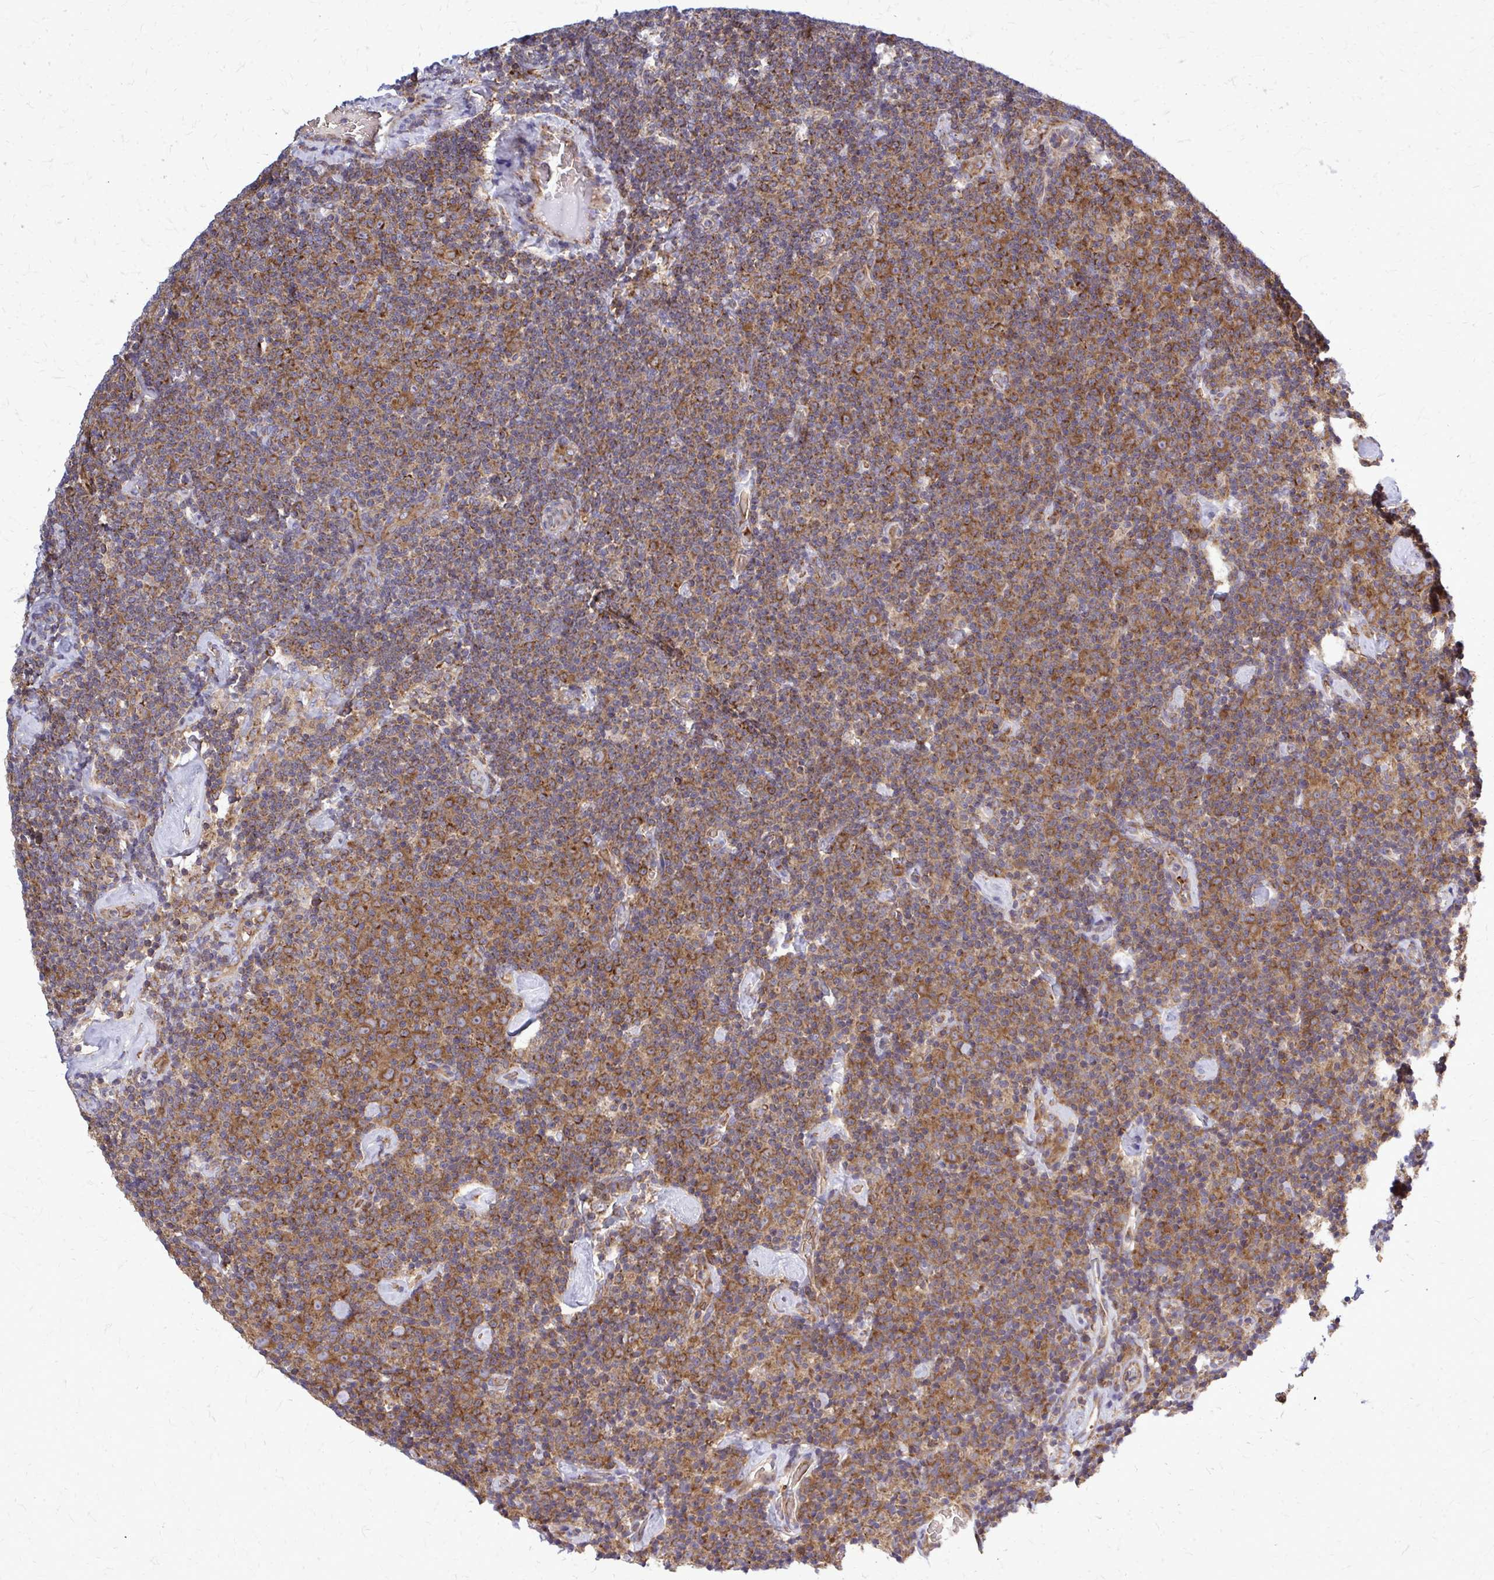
{"staining": {"intensity": "strong", "quantity": ">75%", "location": "cytoplasmic/membranous"}, "tissue": "lymphoma", "cell_type": "Tumor cells", "image_type": "cancer", "snomed": [{"axis": "morphology", "description": "Malignant lymphoma, non-Hodgkin's type, Low grade"}, {"axis": "topography", "description": "Lymph node"}], "caption": "Lymphoma stained with DAB immunohistochemistry (IHC) exhibits high levels of strong cytoplasmic/membranous positivity in about >75% of tumor cells.", "gene": "PDK4", "patient": {"sex": "male", "age": 81}}